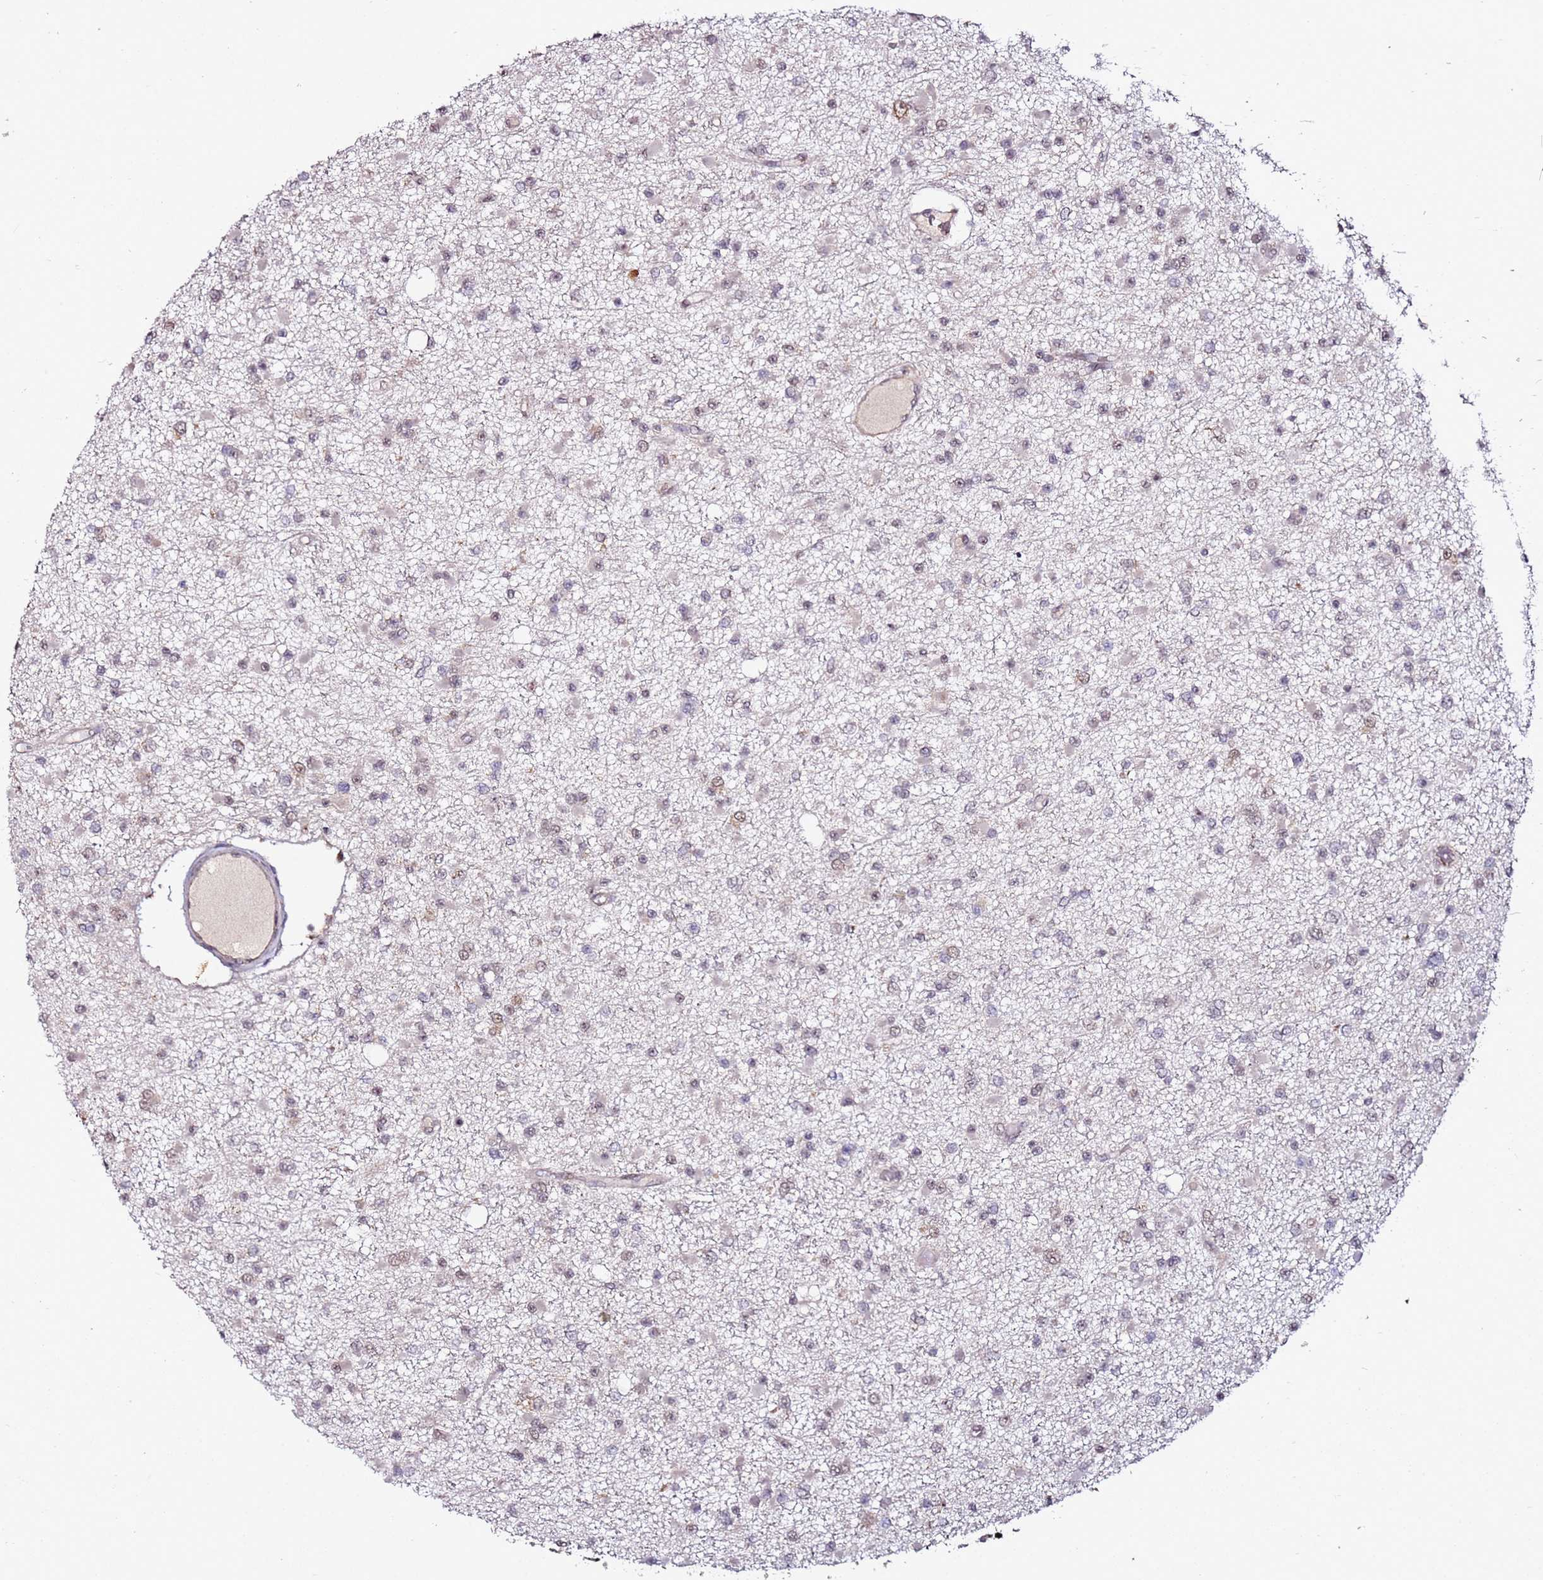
{"staining": {"intensity": "weak", "quantity": "25%-75%", "location": "nuclear"}, "tissue": "glioma", "cell_type": "Tumor cells", "image_type": "cancer", "snomed": [{"axis": "morphology", "description": "Glioma, malignant, Low grade"}, {"axis": "topography", "description": "Brain"}], "caption": "Low-grade glioma (malignant) was stained to show a protein in brown. There is low levels of weak nuclear staining in approximately 25%-75% of tumor cells.", "gene": "TP53AIP1", "patient": {"sex": "female", "age": 22}}